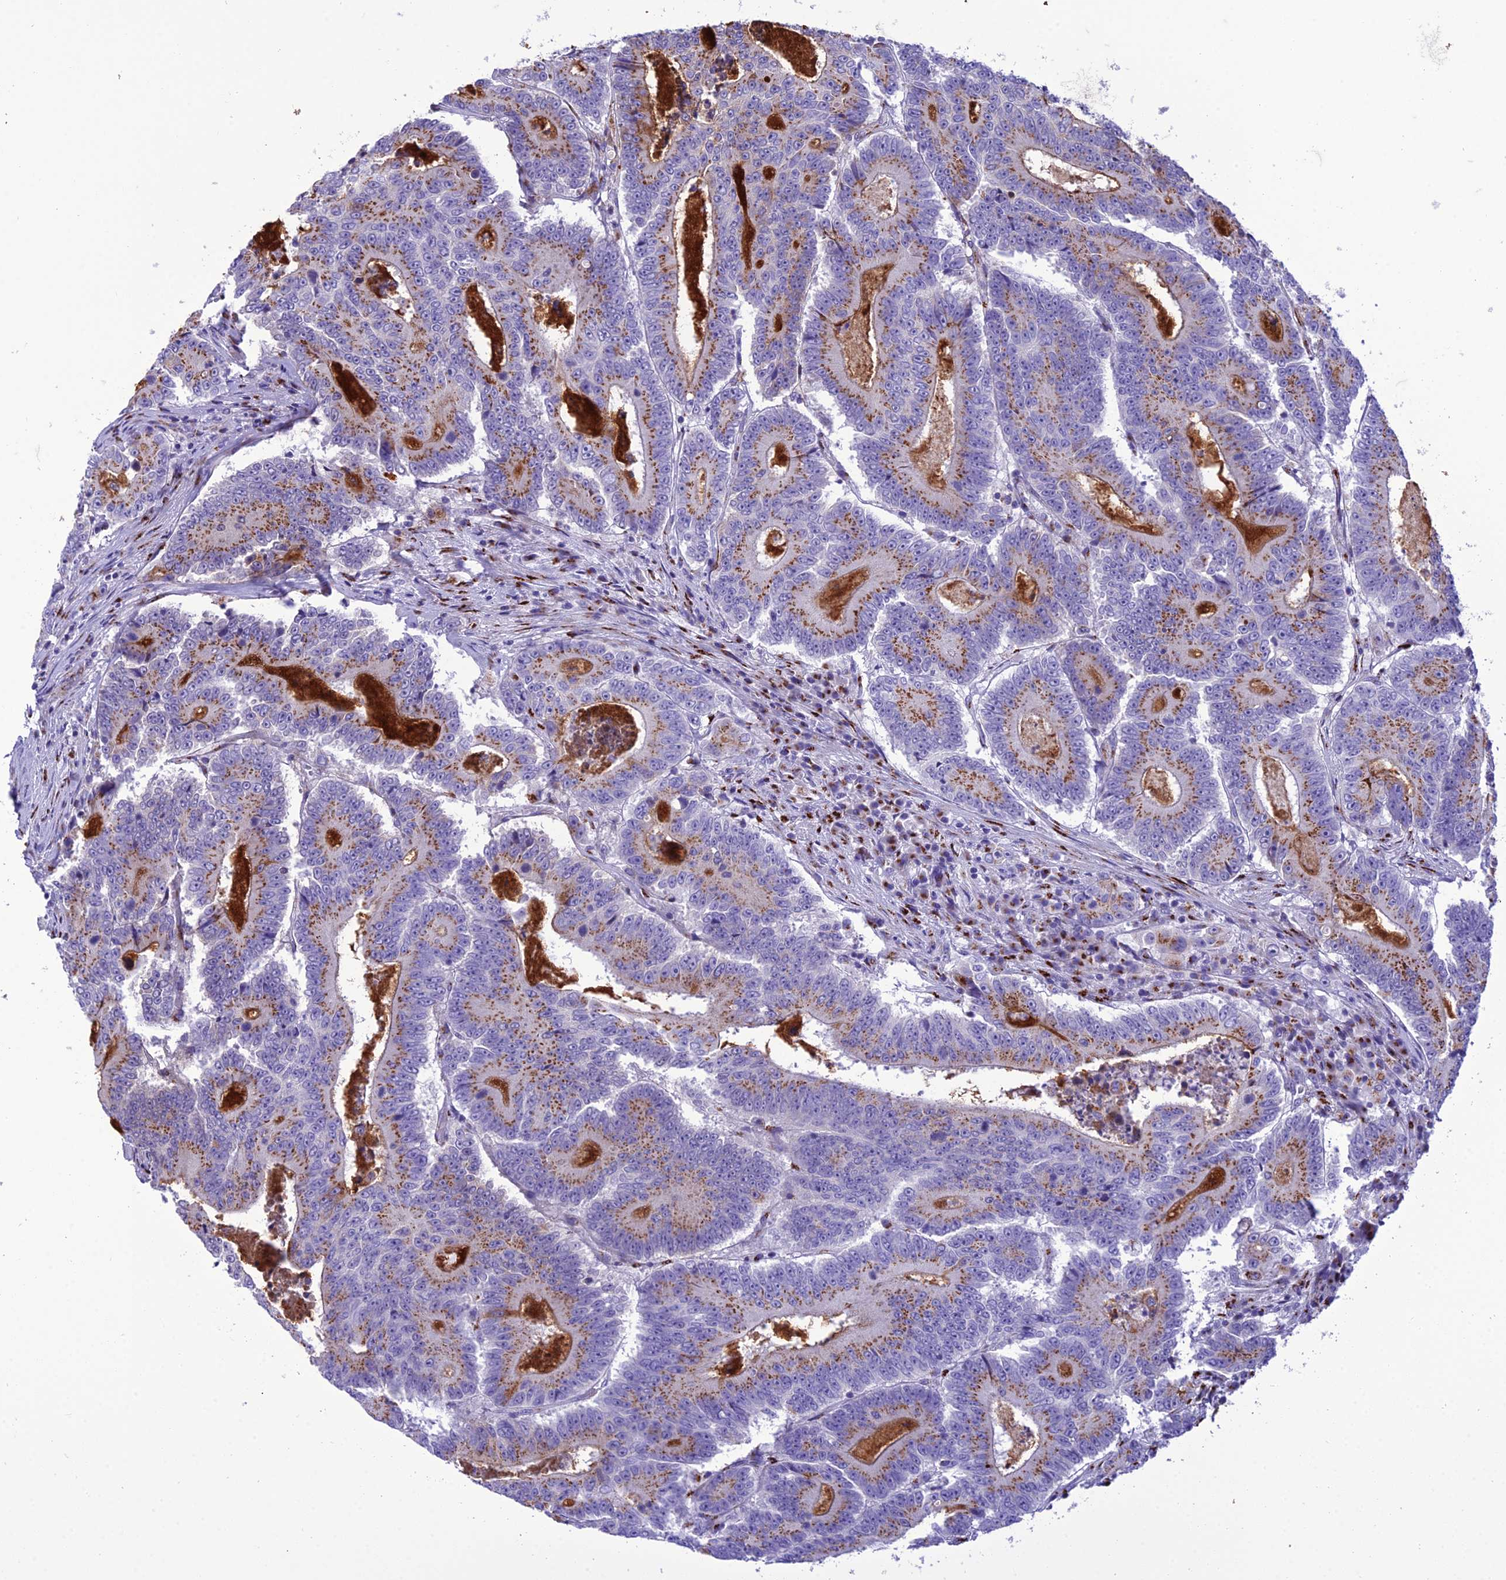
{"staining": {"intensity": "moderate", "quantity": ">75%", "location": "cytoplasmic/membranous"}, "tissue": "colorectal cancer", "cell_type": "Tumor cells", "image_type": "cancer", "snomed": [{"axis": "morphology", "description": "Adenocarcinoma, NOS"}, {"axis": "topography", "description": "Colon"}], "caption": "A medium amount of moderate cytoplasmic/membranous expression is identified in about >75% of tumor cells in colorectal cancer (adenocarcinoma) tissue. (DAB = brown stain, brightfield microscopy at high magnification).", "gene": "GOLM2", "patient": {"sex": "male", "age": 83}}